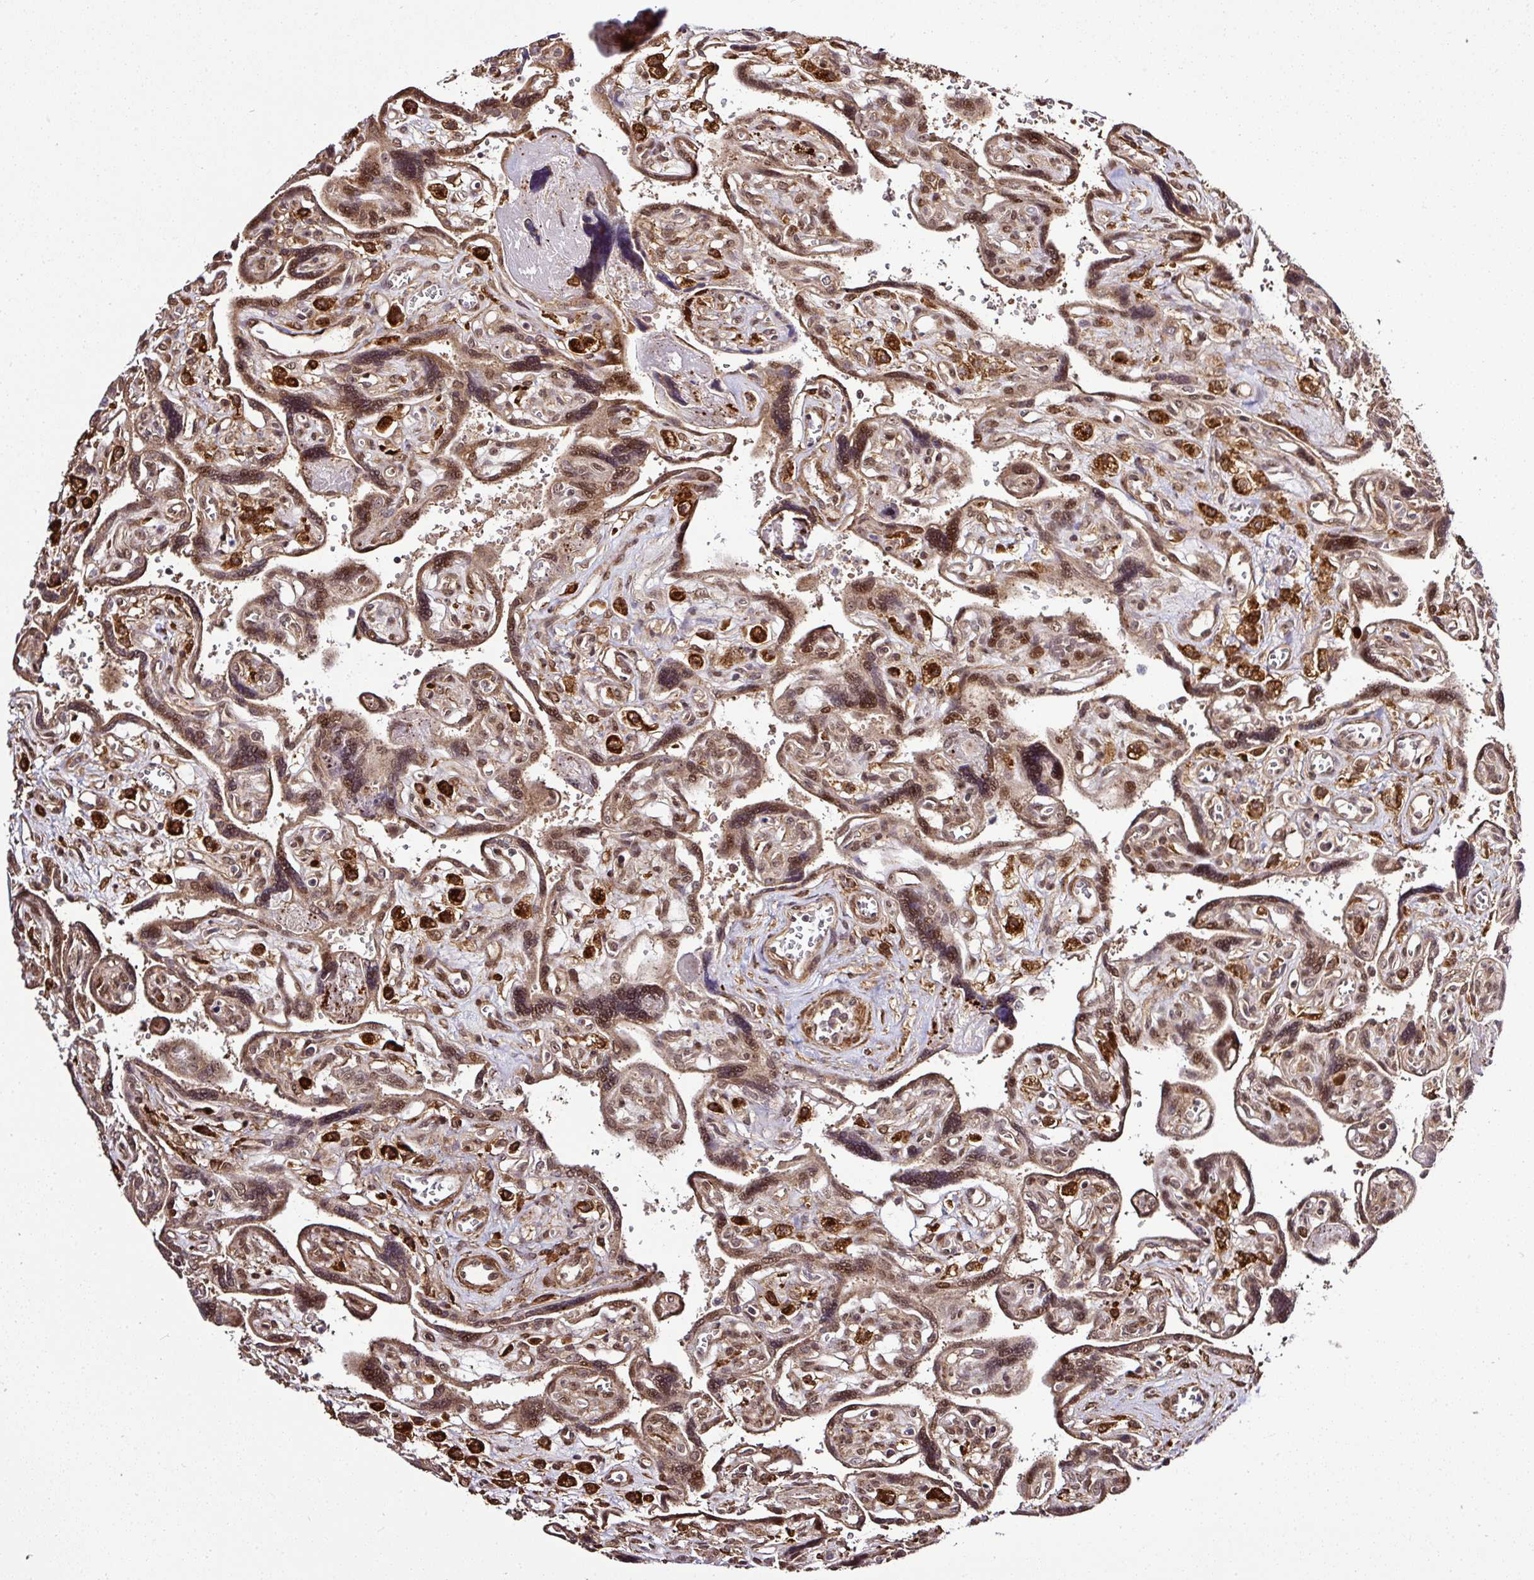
{"staining": {"intensity": "moderate", "quantity": ">75%", "location": "cytoplasmic/membranous,nuclear"}, "tissue": "placenta", "cell_type": "Trophoblastic cells", "image_type": "normal", "snomed": [{"axis": "morphology", "description": "Normal tissue, NOS"}, {"axis": "topography", "description": "Placenta"}], "caption": "A high-resolution image shows immunohistochemistry staining of unremarkable placenta, which shows moderate cytoplasmic/membranous,nuclear positivity in approximately >75% of trophoblastic cells. (IHC, brightfield microscopy, high magnification).", "gene": "FAM153A", "patient": {"sex": "female", "age": 39}}